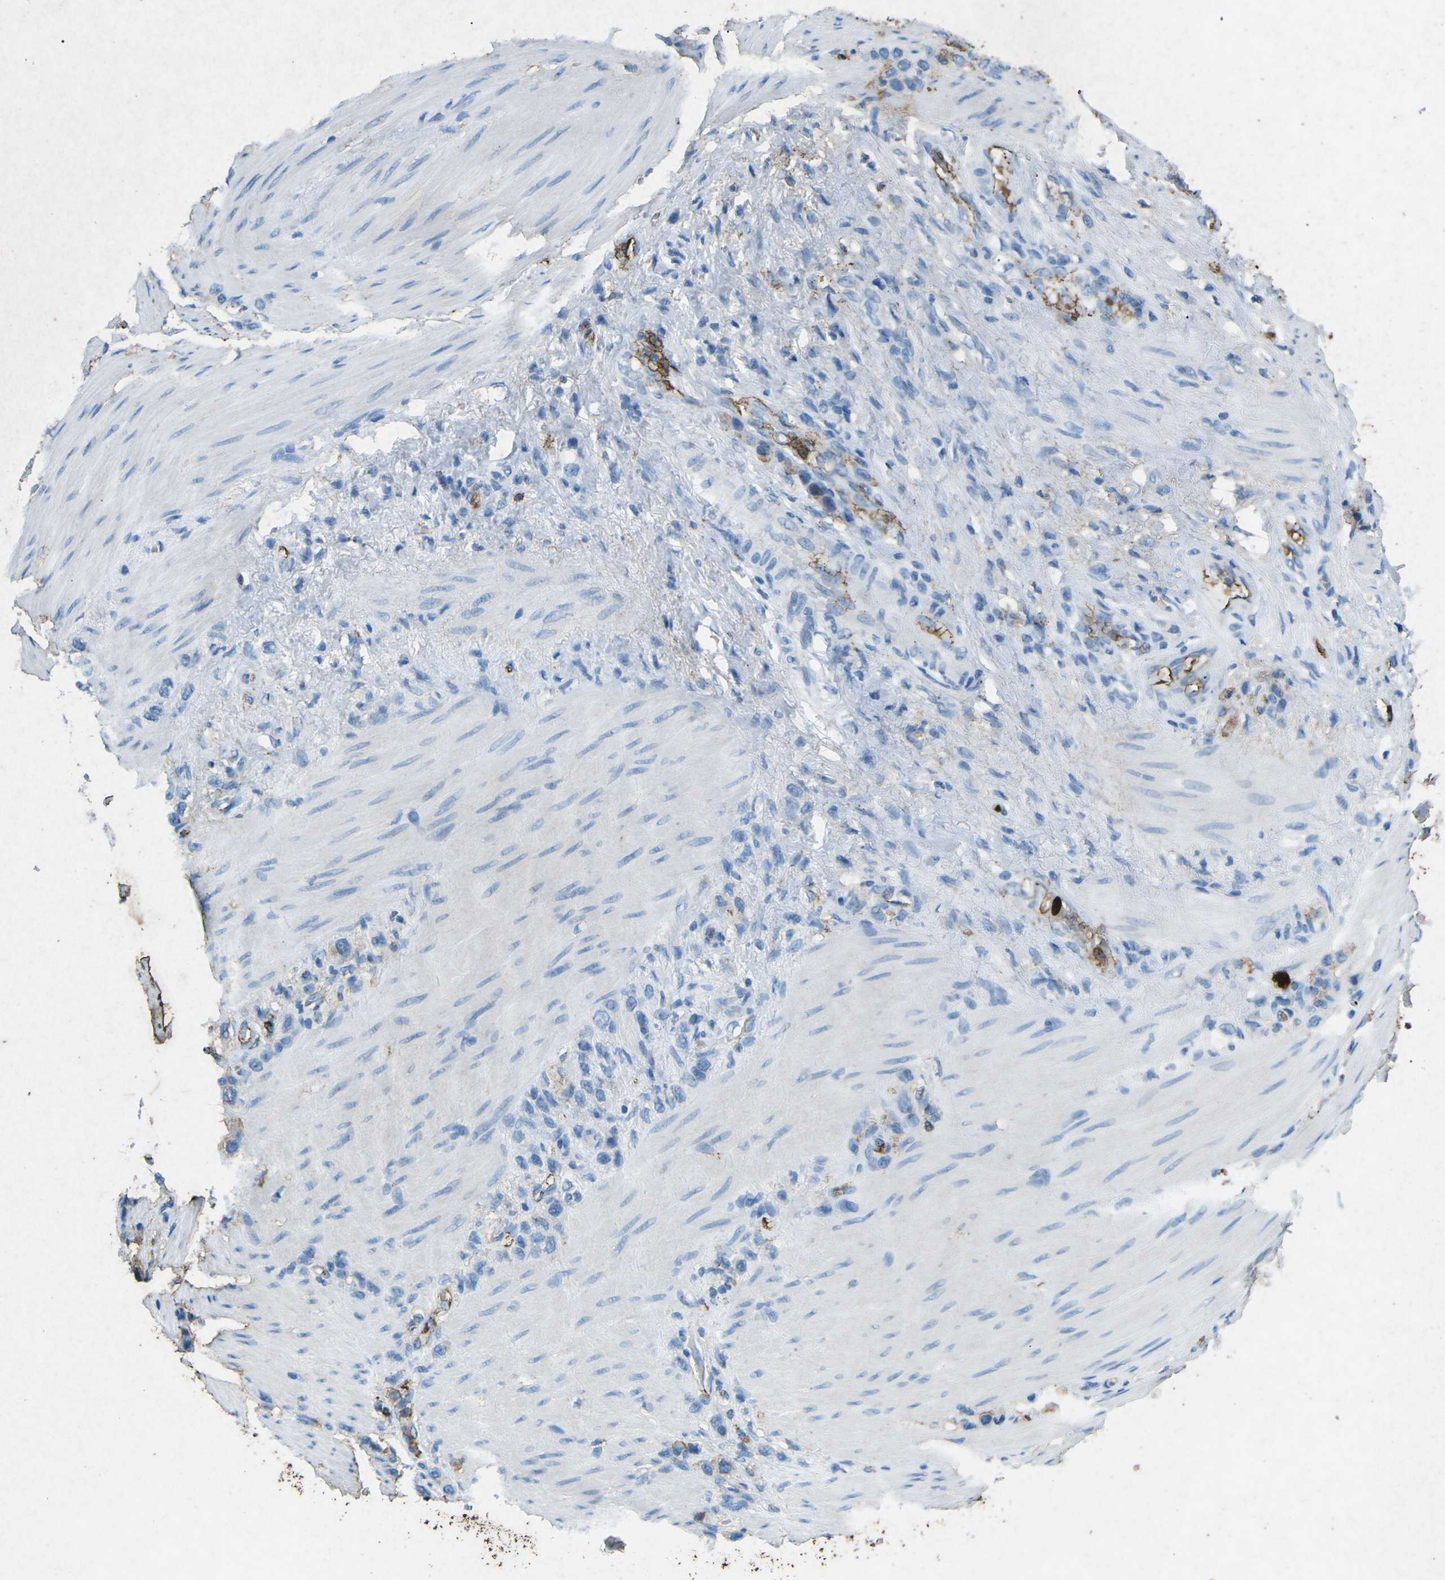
{"staining": {"intensity": "negative", "quantity": "none", "location": "none"}, "tissue": "stomach cancer", "cell_type": "Tumor cells", "image_type": "cancer", "snomed": [{"axis": "morphology", "description": "Adenocarcinoma, NOS"}, {"axis": "morphology", "description": "Adenocarcinoma, High grade"}, {"axis": "topography", "description": "Stomach, upper"}, {"axis": "topography", "description": "Stomach, lower"}], "caption": "Protein analysis of stomach cancer reveals no significant staining in tumor cells.", "gene": "CTAGE1", "patient": {"sex": "female", "age": 65}}